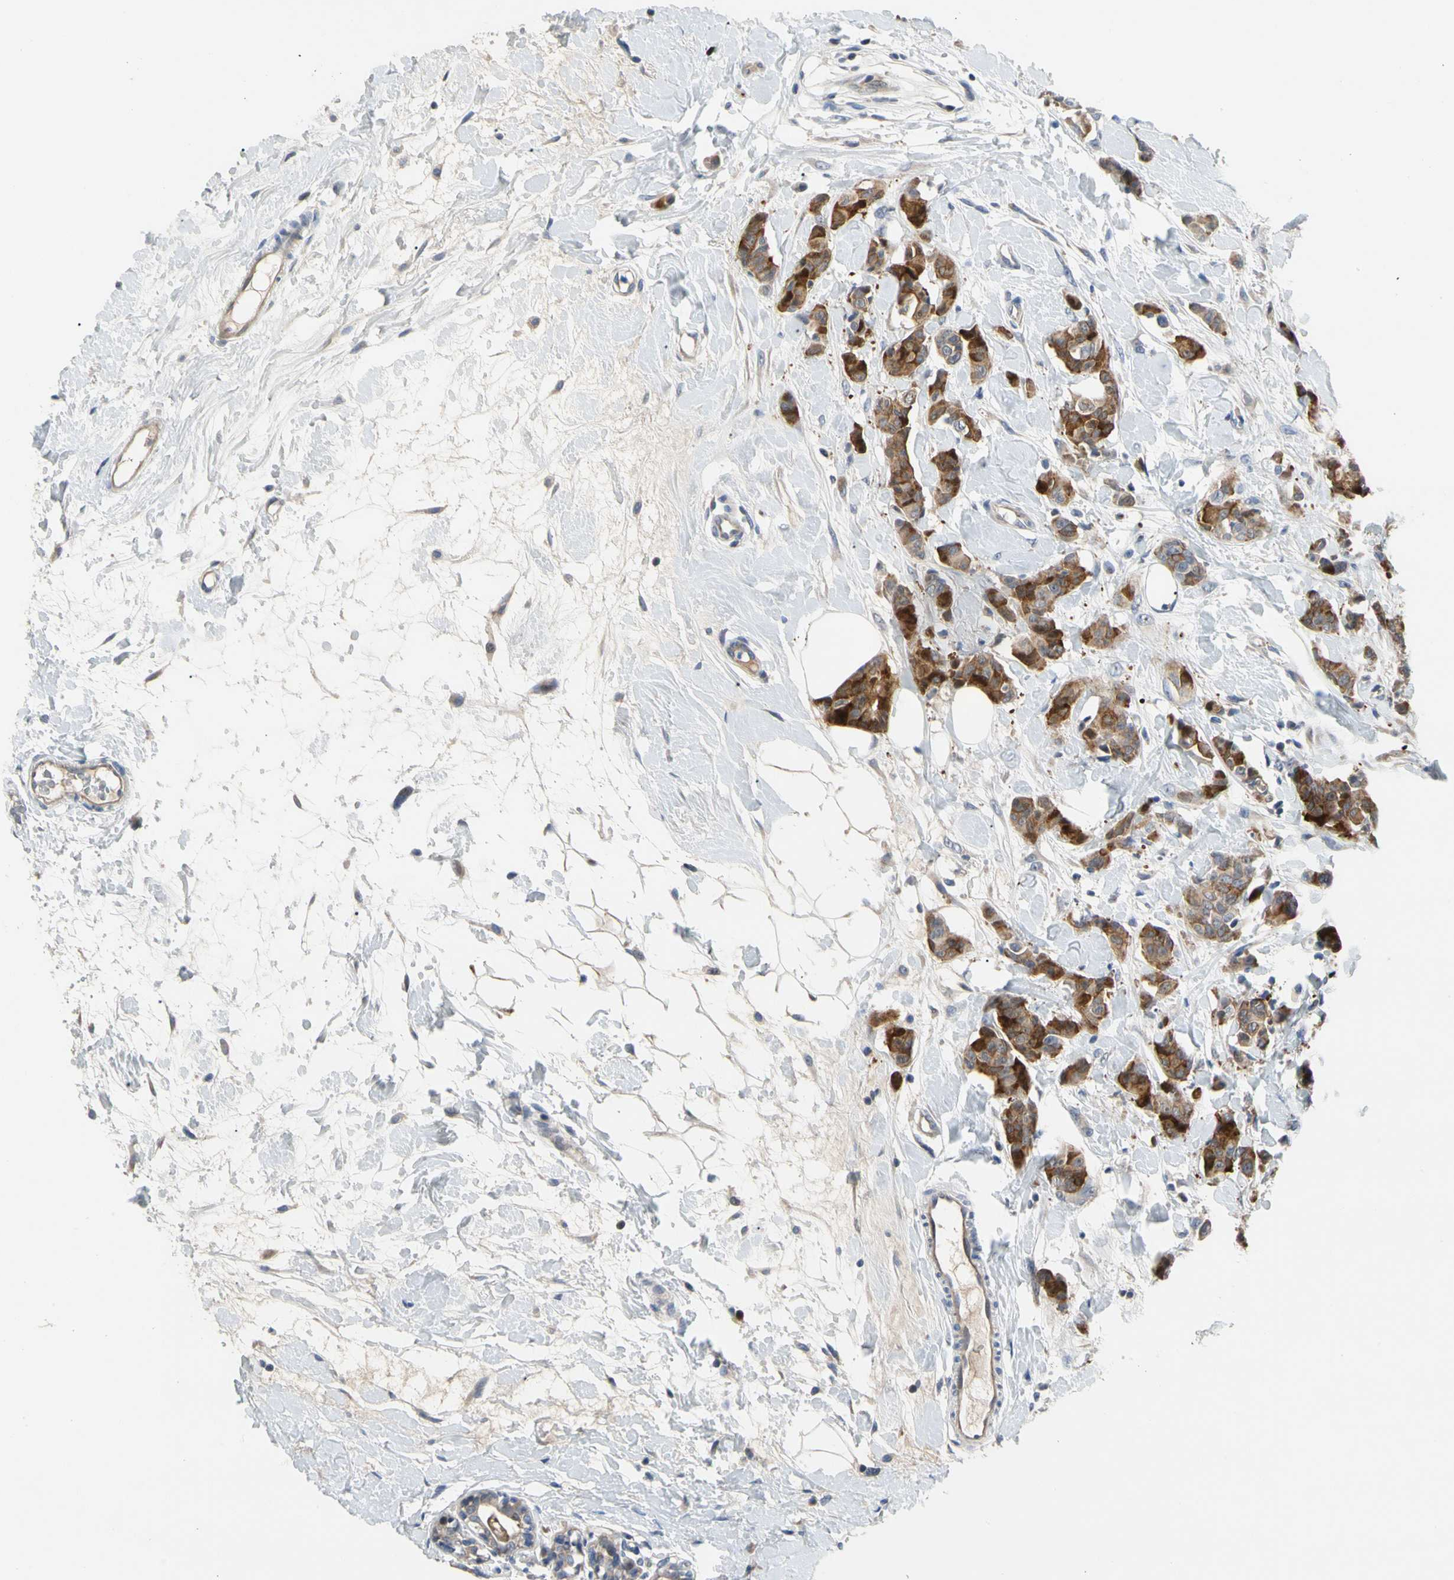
{"staining": {"intensity": "strong", "quantity": ">75%", "location": "cytoplasmic/membranous"}, "tissue": "breast cancer", "cell_type": "Tumor cells", "image_type": "cancer", "snomed": [{"axis": "morphology", "description": "Normal tissue, NOS"}, {"axis": "morphology", "description": "Duct carcinoma"}, {"axis": "topography", "description": "Breast"}], "caption": "Tumor cells demonstrate high levels of strong cytoplasmic/membranous staining in approximately >75% of cells in breast intraductal carcinoma. Using DAB (brown) and hematoxylin (blue) stains, captured at high magnification using brightfield microscopy.", "gene": "HMGCR", "patient": {"sex": "female", "age": 40}}